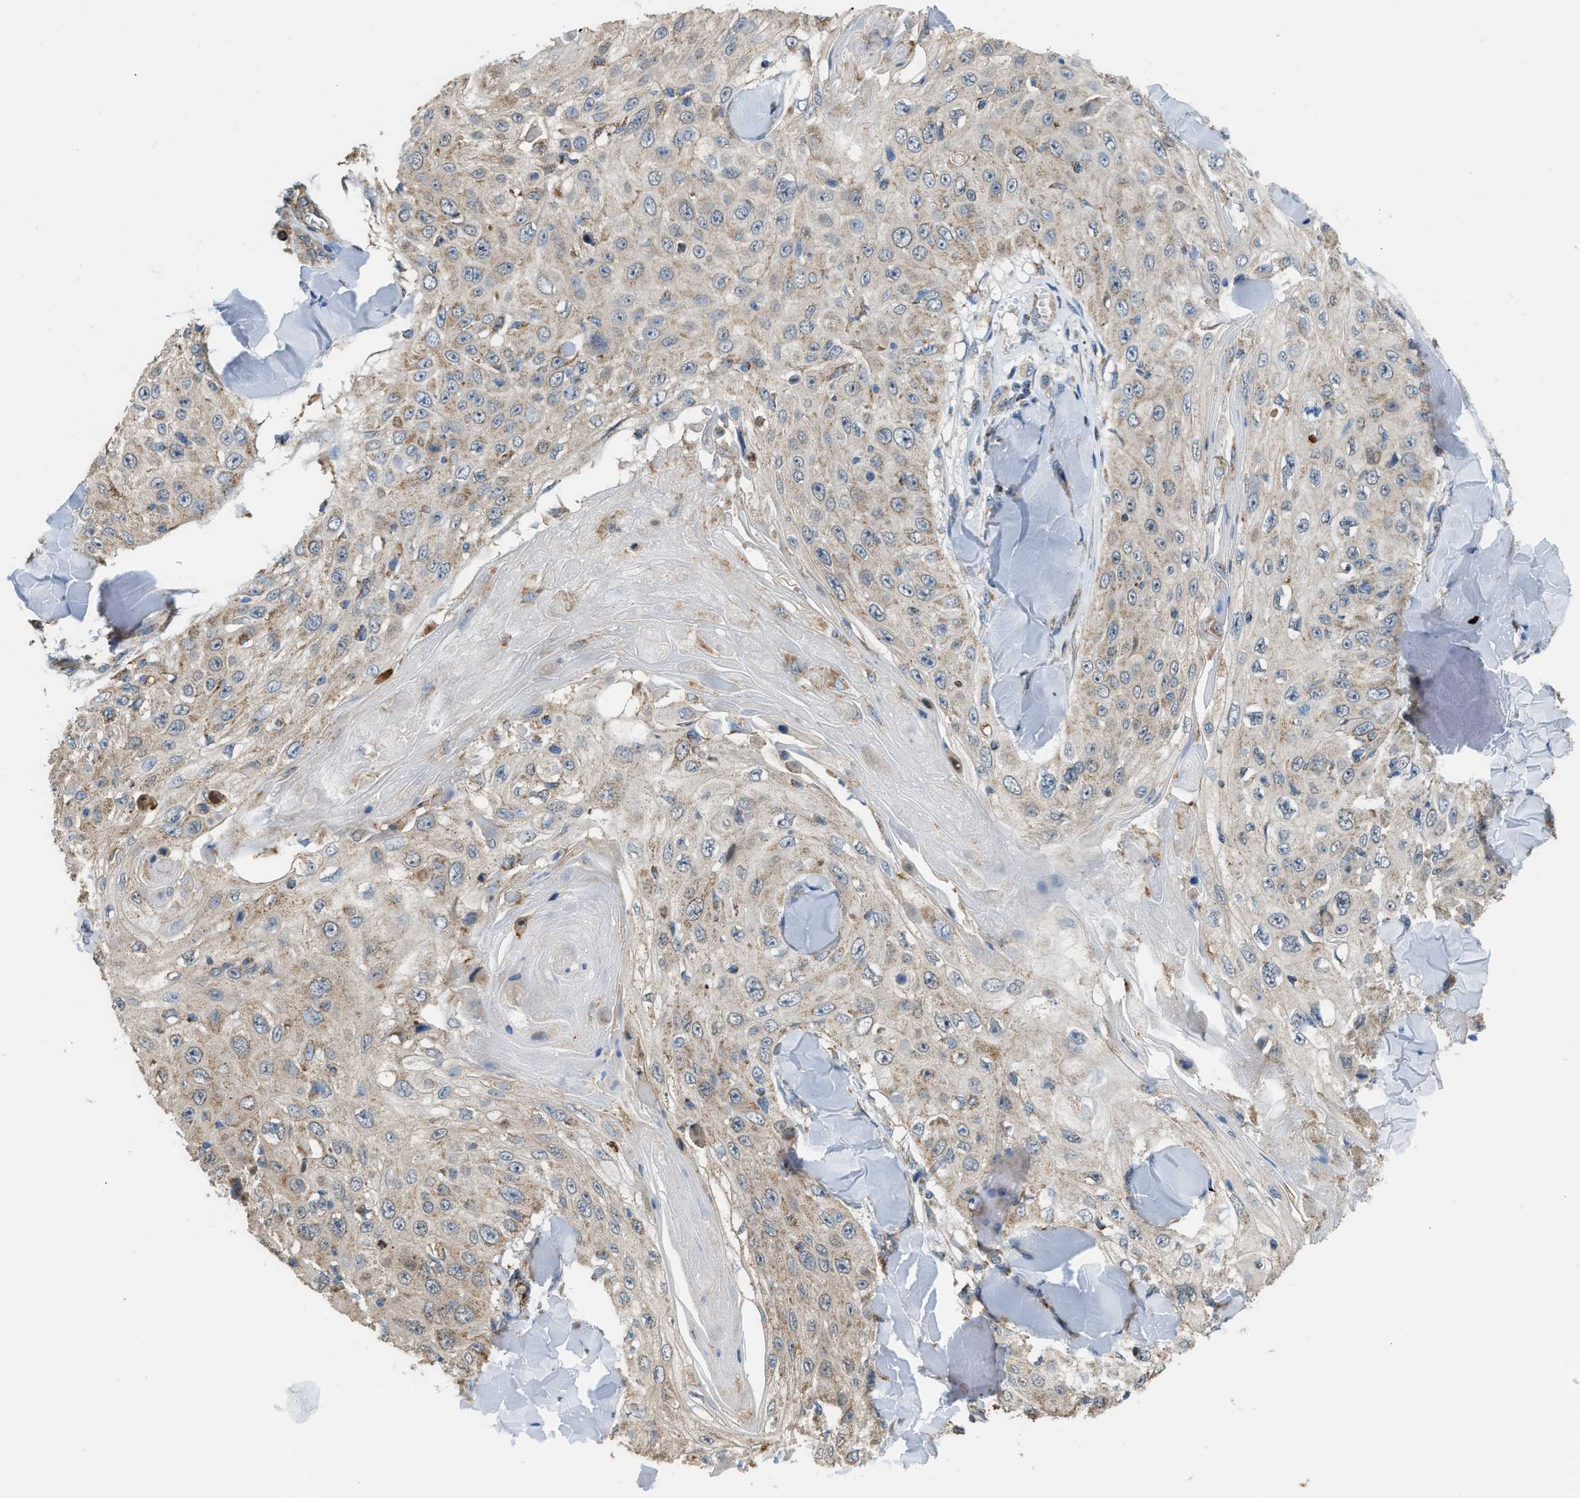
{"staining": {"intensity": "weak", "quantity": "25%-75%", "location": "cytoplasmic/membranous"}, "tissue": "skin cancer", "cell_type": "Tumor cells", "image_type": "cancer", "snomed": [{"axis": "morphology", "description": "Squamous cell carcinoma, NOS"}, {"axis": "topography", "description": "Skin"}], "caption": "This is a histology image of immunohistochemistry (IHC) staining of skin cancer (squamous cell carcinoma), which shows weak staining in the cytoplasmic/membranous of tumor cells.", "gene": "ETFB", "patient": {"sex": "male", "age": 86}}